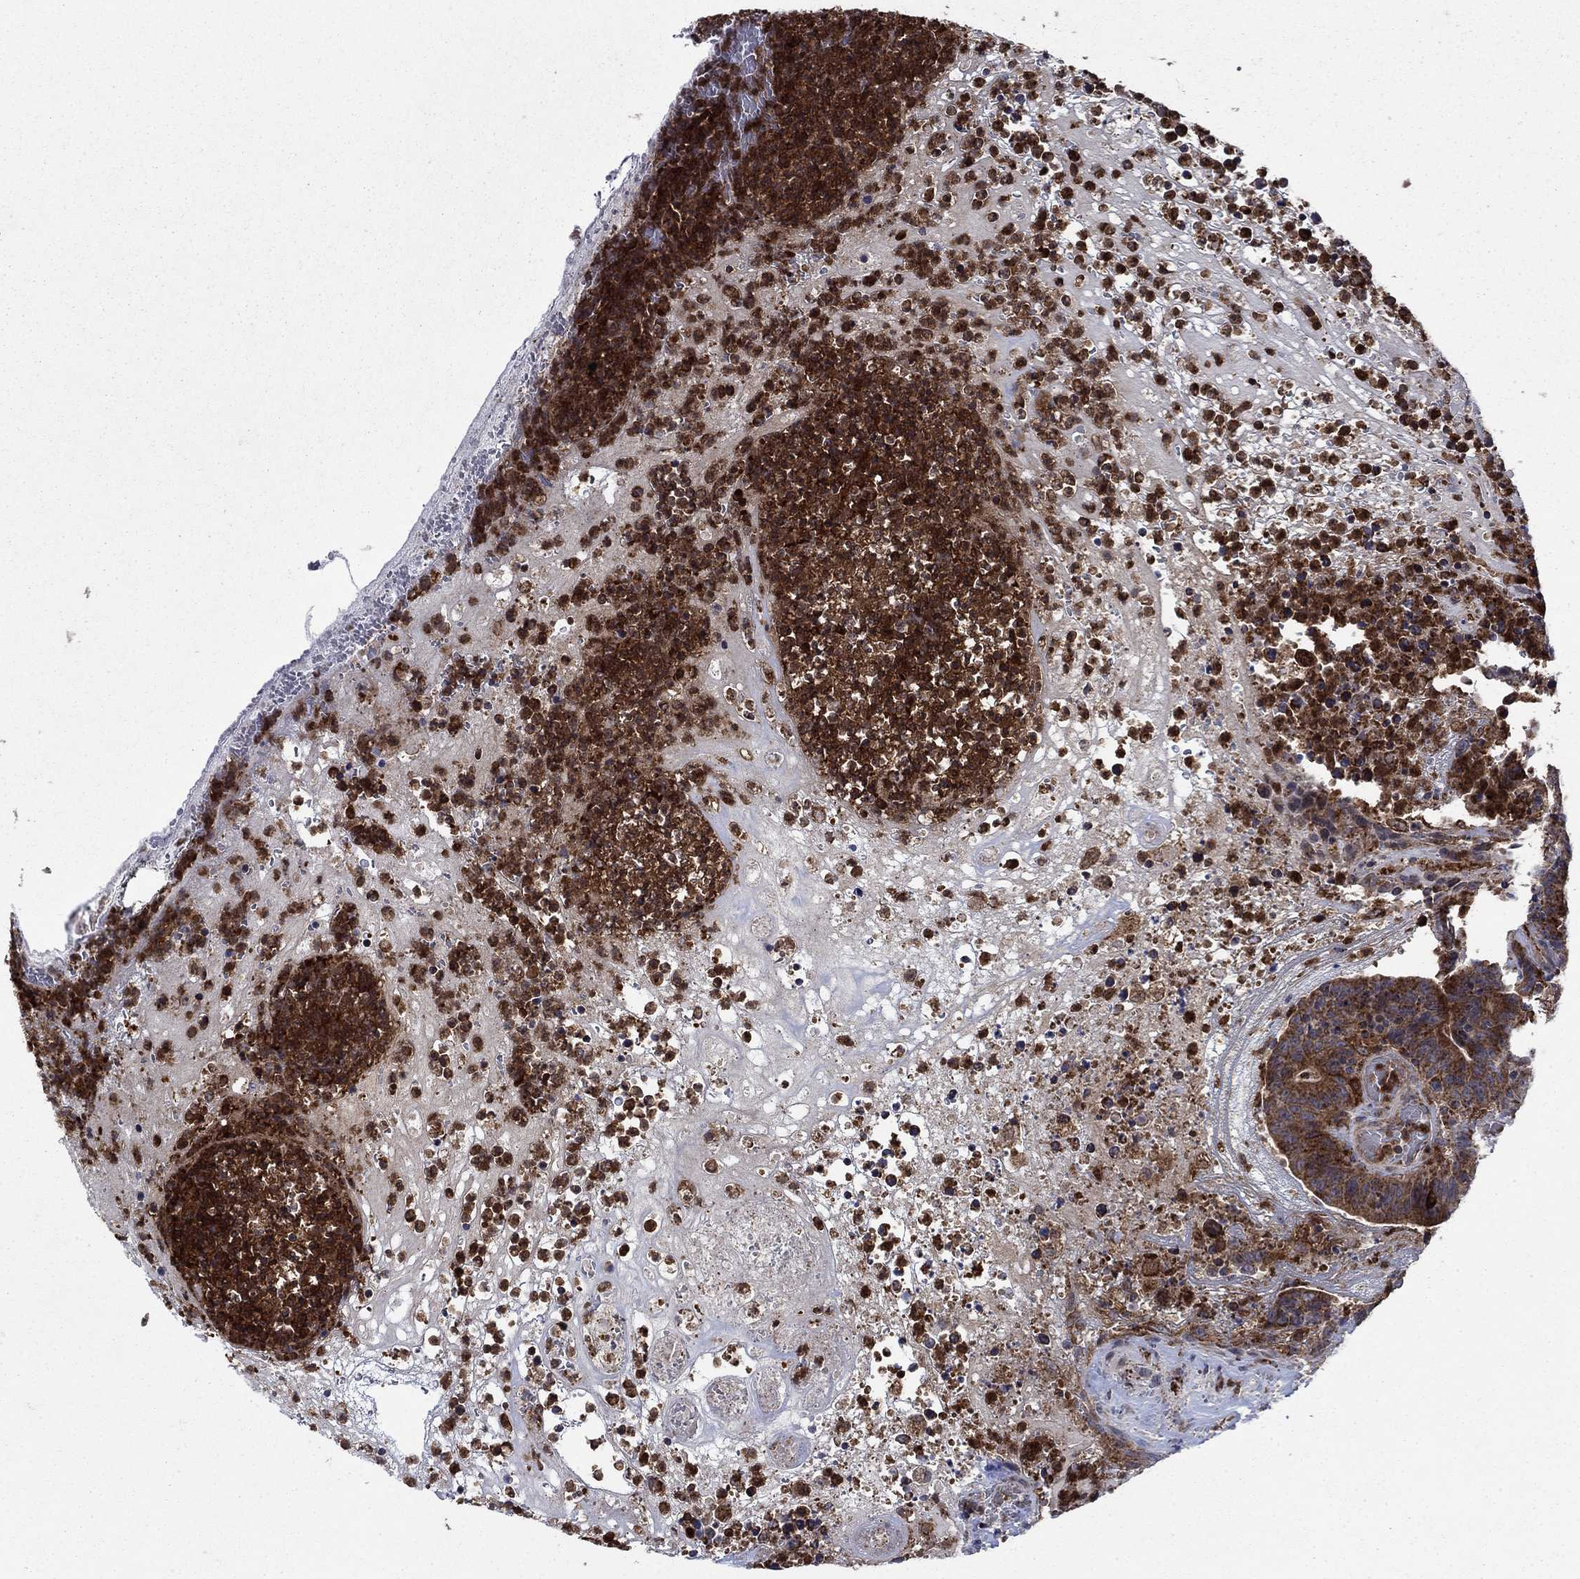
{"staining": {"intensity": "moderate", "quantity": ">75%", "location": "cytoplasmic/membranous"}, "tissue": "colorectal cancer", "cell_type": "Tumor cells", "image_type": "cancer", "snomed": [{"axis": "morphology", "description": "Adenocarcinoma, NOS"}, {"axis": "topography", "description": "Colon"}], "caption": "Colorectal cancer (adenocarcinoma) stained with a brown dye displays moderate cytoplasmic/membranous positive staining in about >75% of tumor cells.", "gene": "RNF19B", "patient": {"sex": "female", "age": 75}}